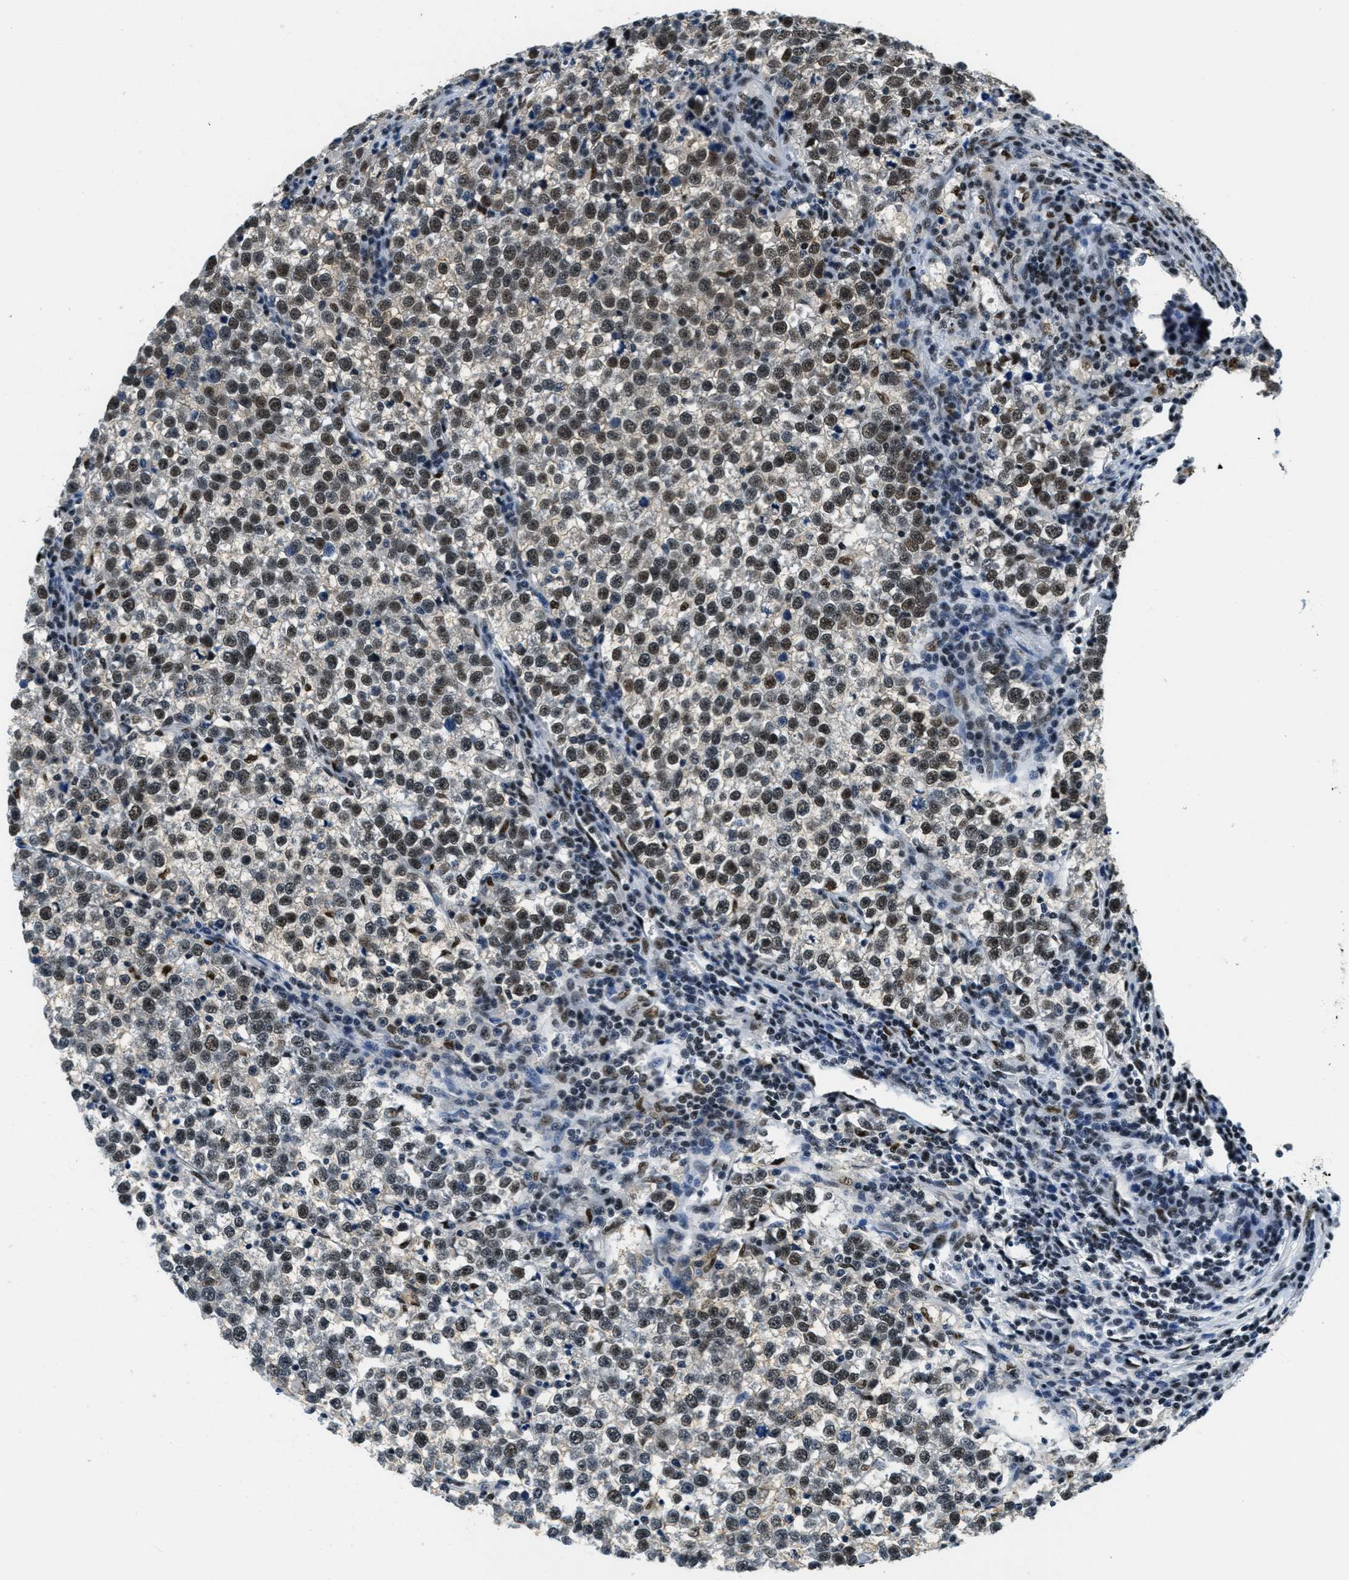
{"staining": {"intensity": "strong", "quantity": ">75%", "location": "nuclear"}, "tissue": "testis cancer", "cell_type": "Tumor cells", "image_type": "cancer", "snomed": [{"axis": "morphology", "description": "Normal tissue, NOS"}, {"axis": "morphology", "description": "Seminoma, NOS"}, {"axis": "topography", "description": "Testis"}], "caption": "Protein staining demonstrates strong nuclear expression in approximately >75% of tumor cells in testis cancer.", "gene": "SSB", "patient": {"sex": "male", "age": 43}}